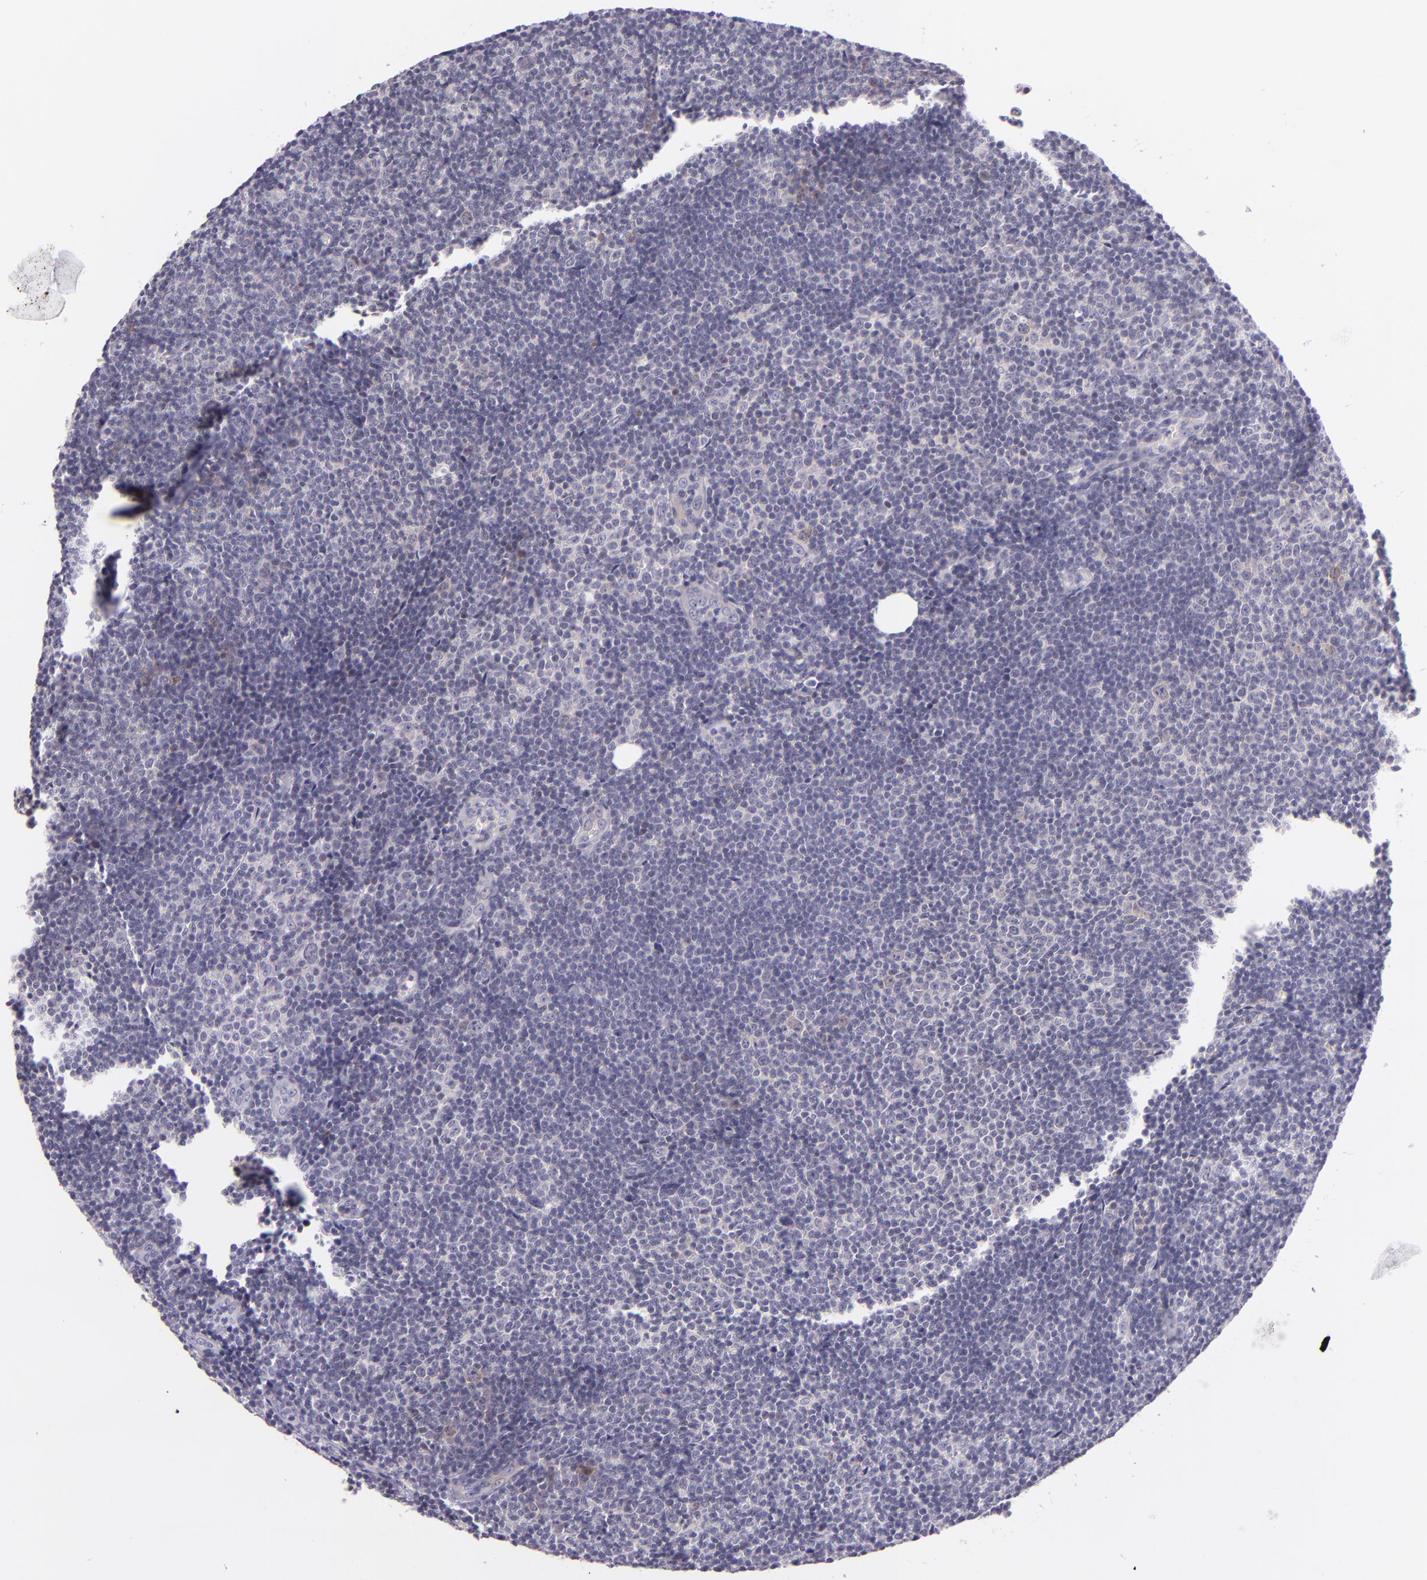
{"staining": {"intensity": "negative", "quantity": "none", "location": "none"}, "tissue": "lymphoma", "cell_type": "Tumor cells", "image_type": "cancer", "snomed": [{"axis": "morphology", "description": "Malignant lymphoma, non-Hodgkin's type, Low grade"}, {"axis": "topography", "description": "Lymph node"}], "caption": "Immunohistochemistry (IHC) image of neoplastic tissue: lymphoma stained with DAB (3,3'-diaminobenzidine) reveals no significant protein staining in tumor cells.", "gene": "HSP90AA1", "patient": {"sex": "male", "age": 49}}